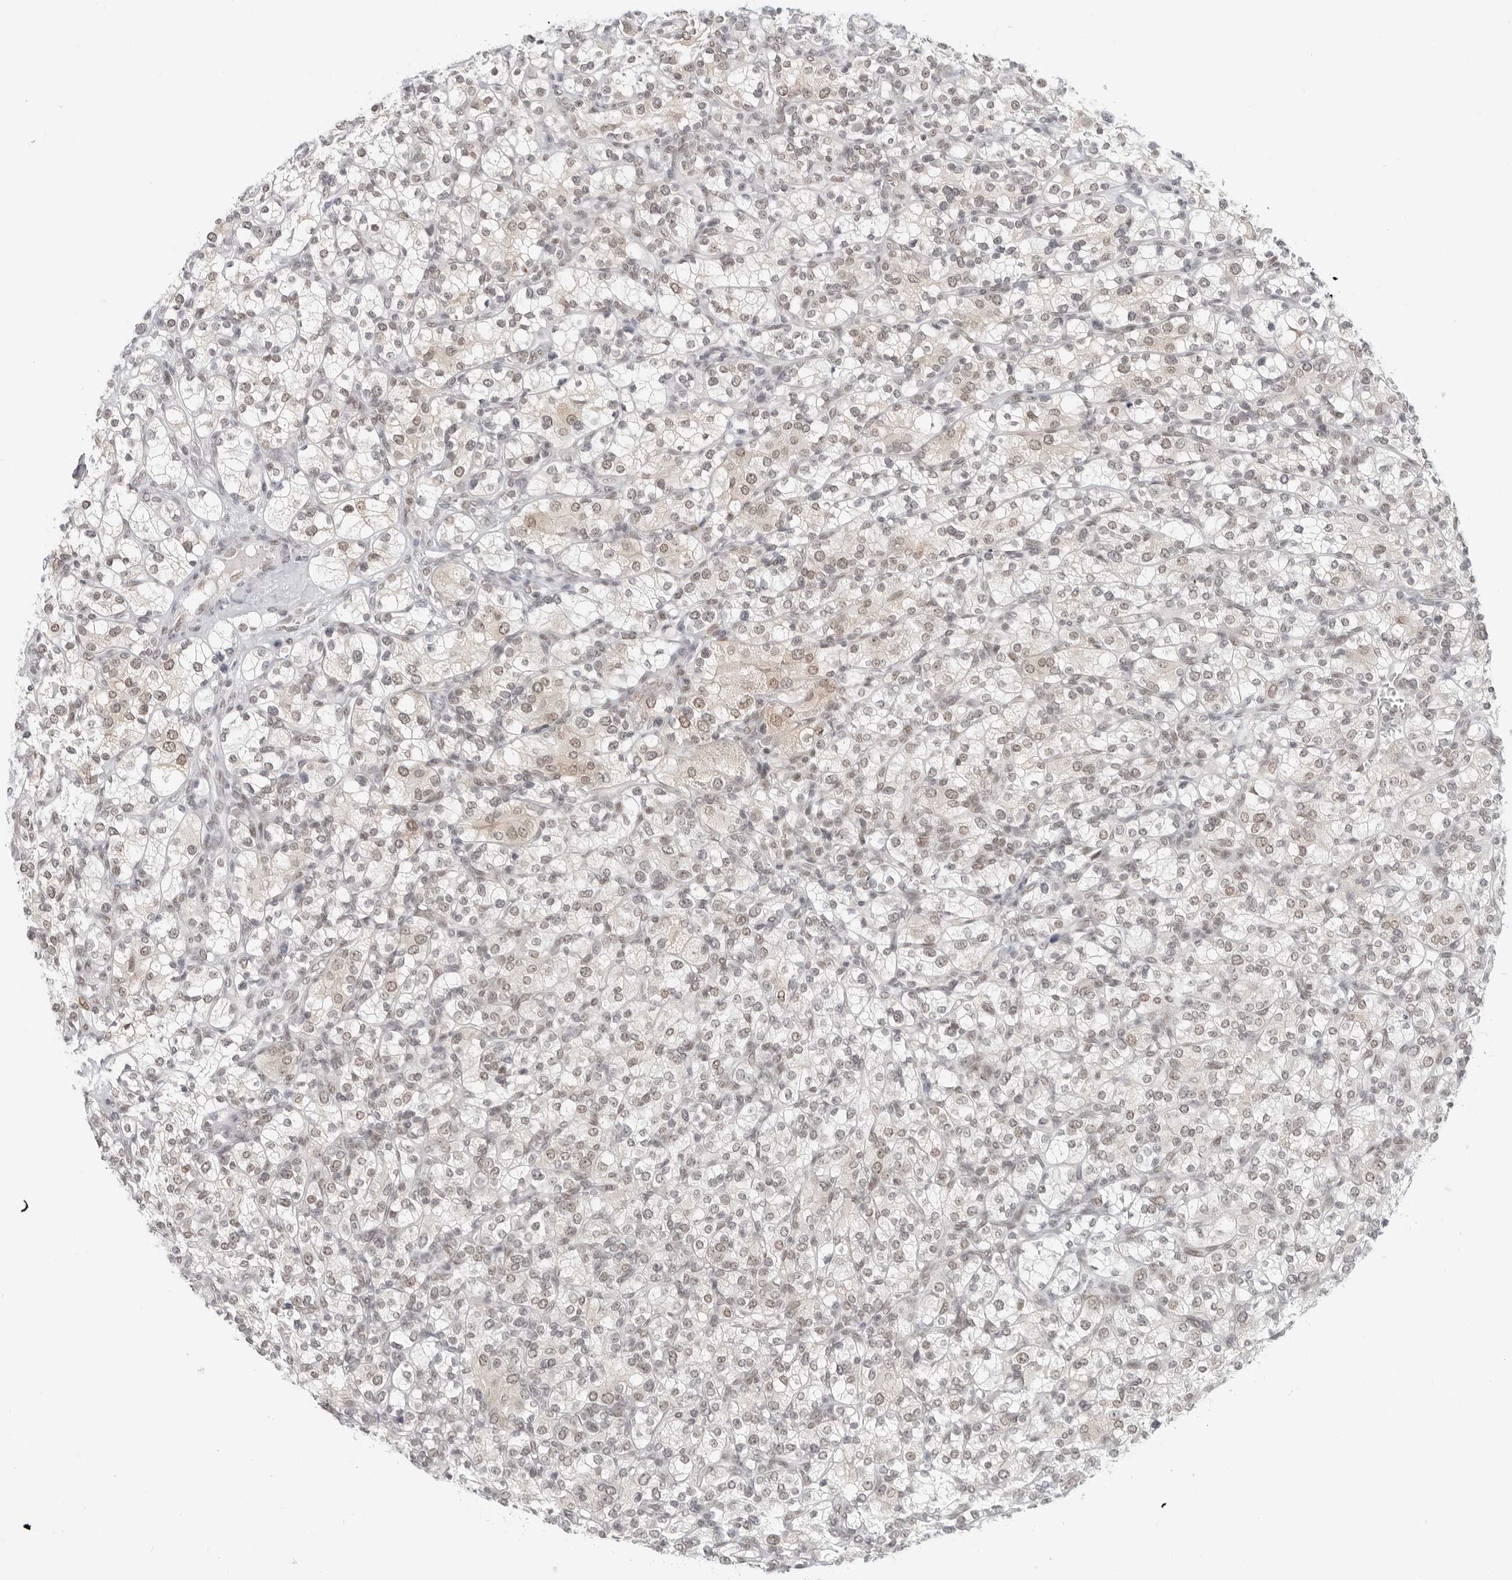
{"staining": {"intensity": "moderate", "quantity": "25%-75%", "location": "nuclear"}, "tissue": "renal cancer", "cell_type": "Tumor cells", "image_type": "cancer", "snomed": [{"axis": "morphology", "description": "Adenocarcinoma, NOS"}, {"axis": "topography", "description": "Kidney"}], "caption": "Immunohistochemical staining of renal cancer (adenocarcinoma) reveals medium levels of moderate nuclear protein expression in approximately 25%-75% of tumor cells.", "gene": "FOXK2", "patient": {"sex": "male", "age": 77}}